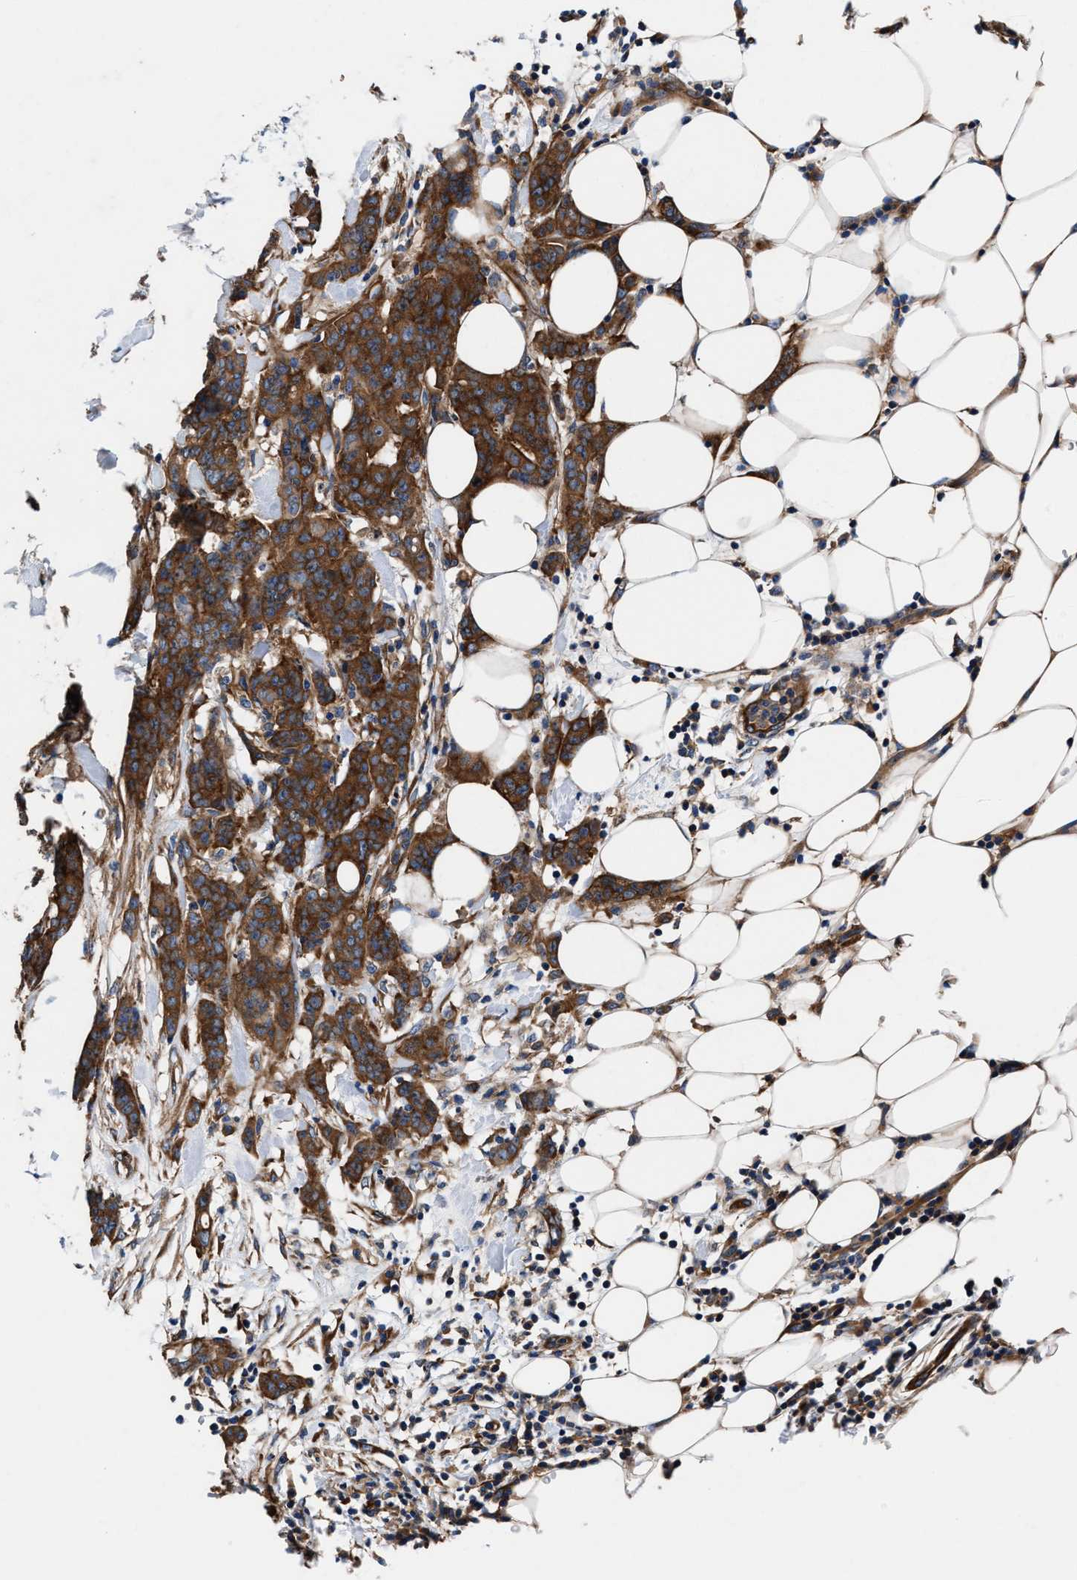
{"staining": {"intensity": "strong", "quantity": ">75%", "location": "cytoplasmic/membranous"}, "tissue": "breast cancer", "cell_type": "Tumor cells", "image_type": "cancer", "snomed": [{"axis": "morphology", "description": "Normal tissue, NOS"}, {"axis": "morphology", "description": "Duct carcinoma"}, {"axis": "topography", "description": "Breast"}], "caption": "Invasive ductal carcinoma (breast) tissue exhibits strong cytoplasmic/membranous positivity in about >75% of tumor cells", "gene": "SH3GL1", "patient": {"sex": "female", "age": 40}}